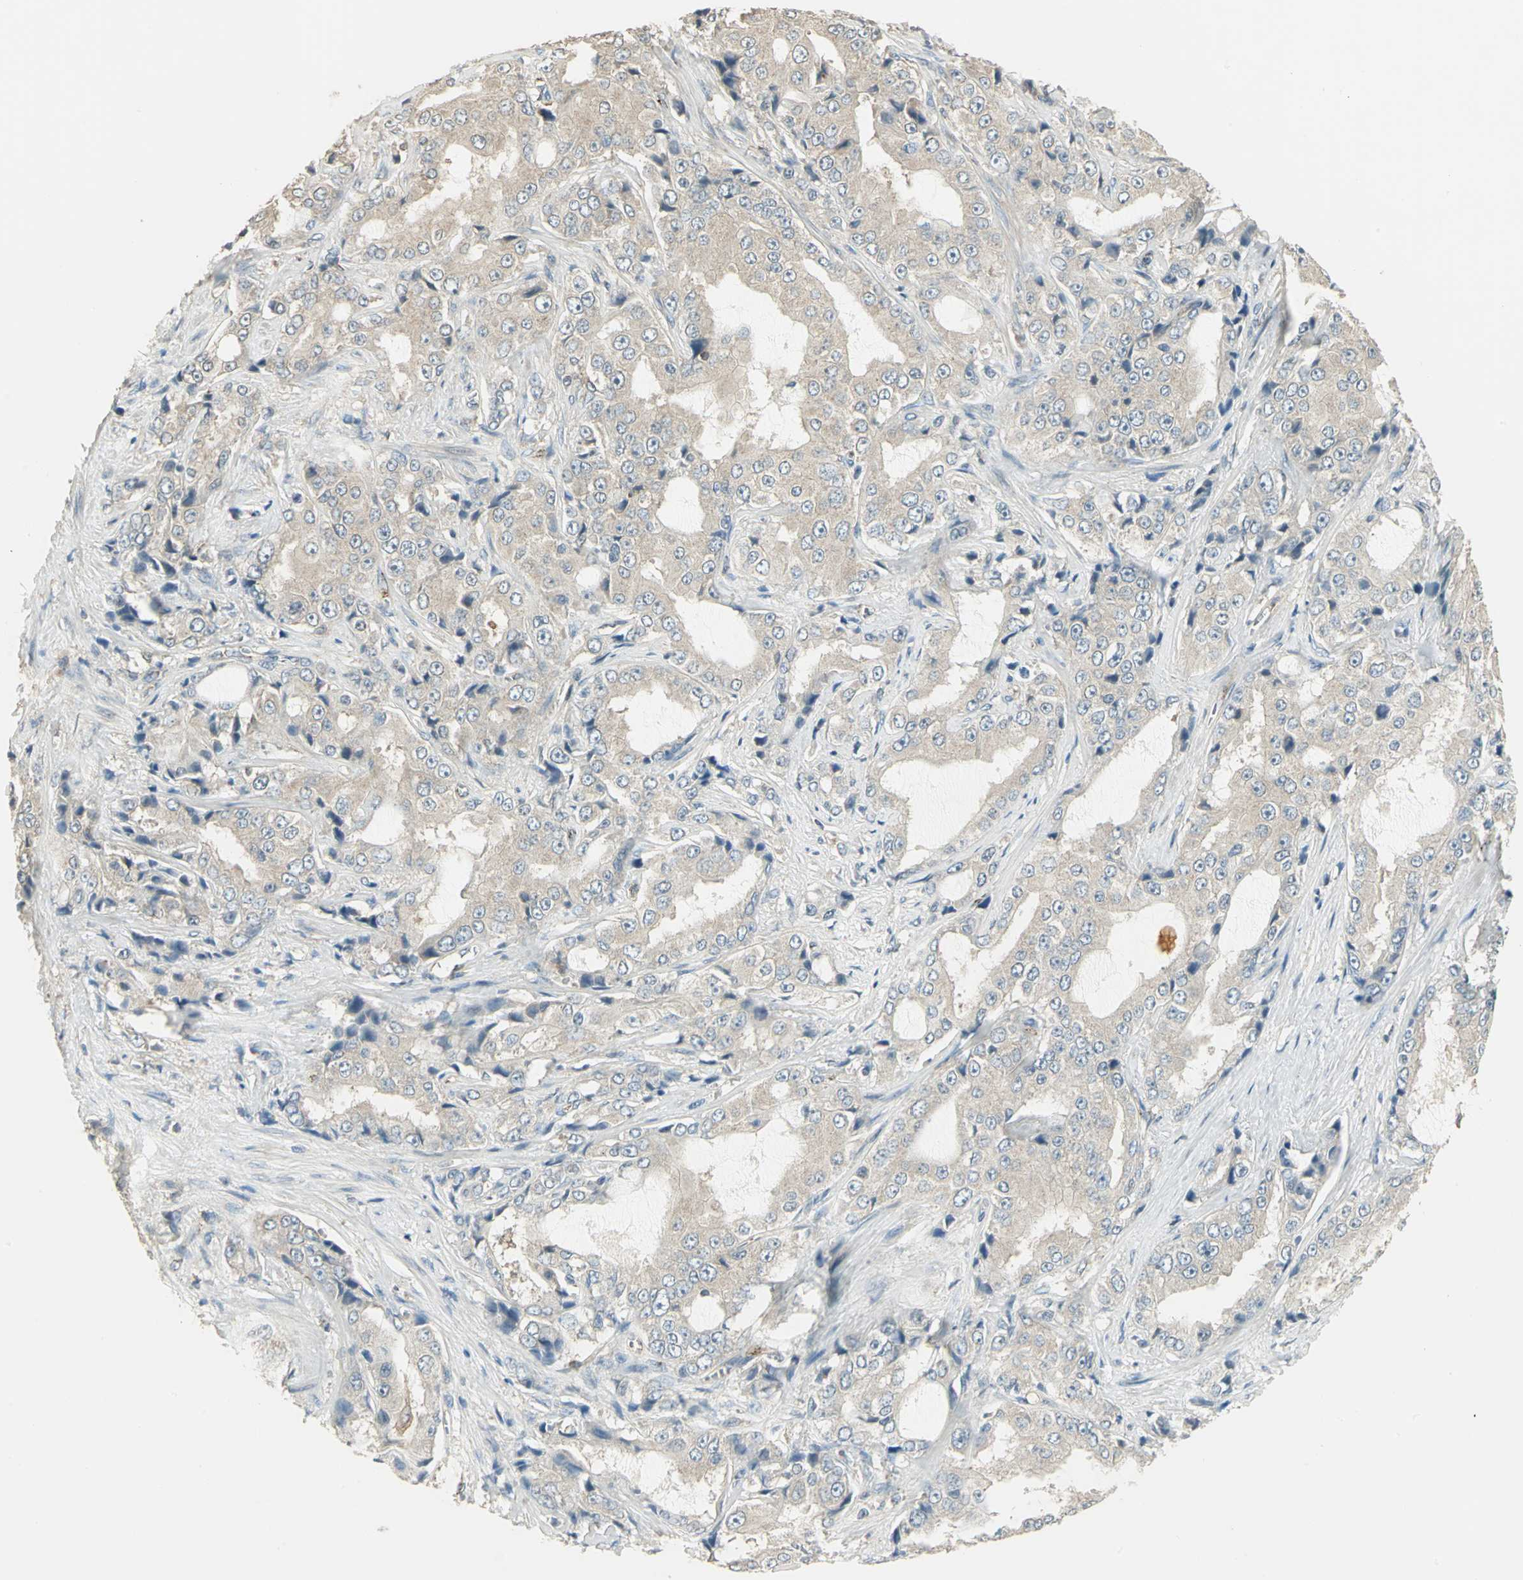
{"staining": {"intensity": "weak", "quantity": "25%-75%", "location": "cytoplasmic/membranous"}, "tissue": "prostate cancer", "cell_type": "Tumor cells", "image_type": "cancer", "snomed": [{"axis": "morphology", "description": "Adenocarcinoma, High grade"}, {"axis": "topography", "description": "Prostate"}], "caption": "Weak cytoplasmic/membranous expression is present in approximately 25%-75% of tumor cells in prostate cancer (high-grade adenocarcinoma).", "gene": "RAPGEF1", "patient": {"sex": "male", "age": 73}}